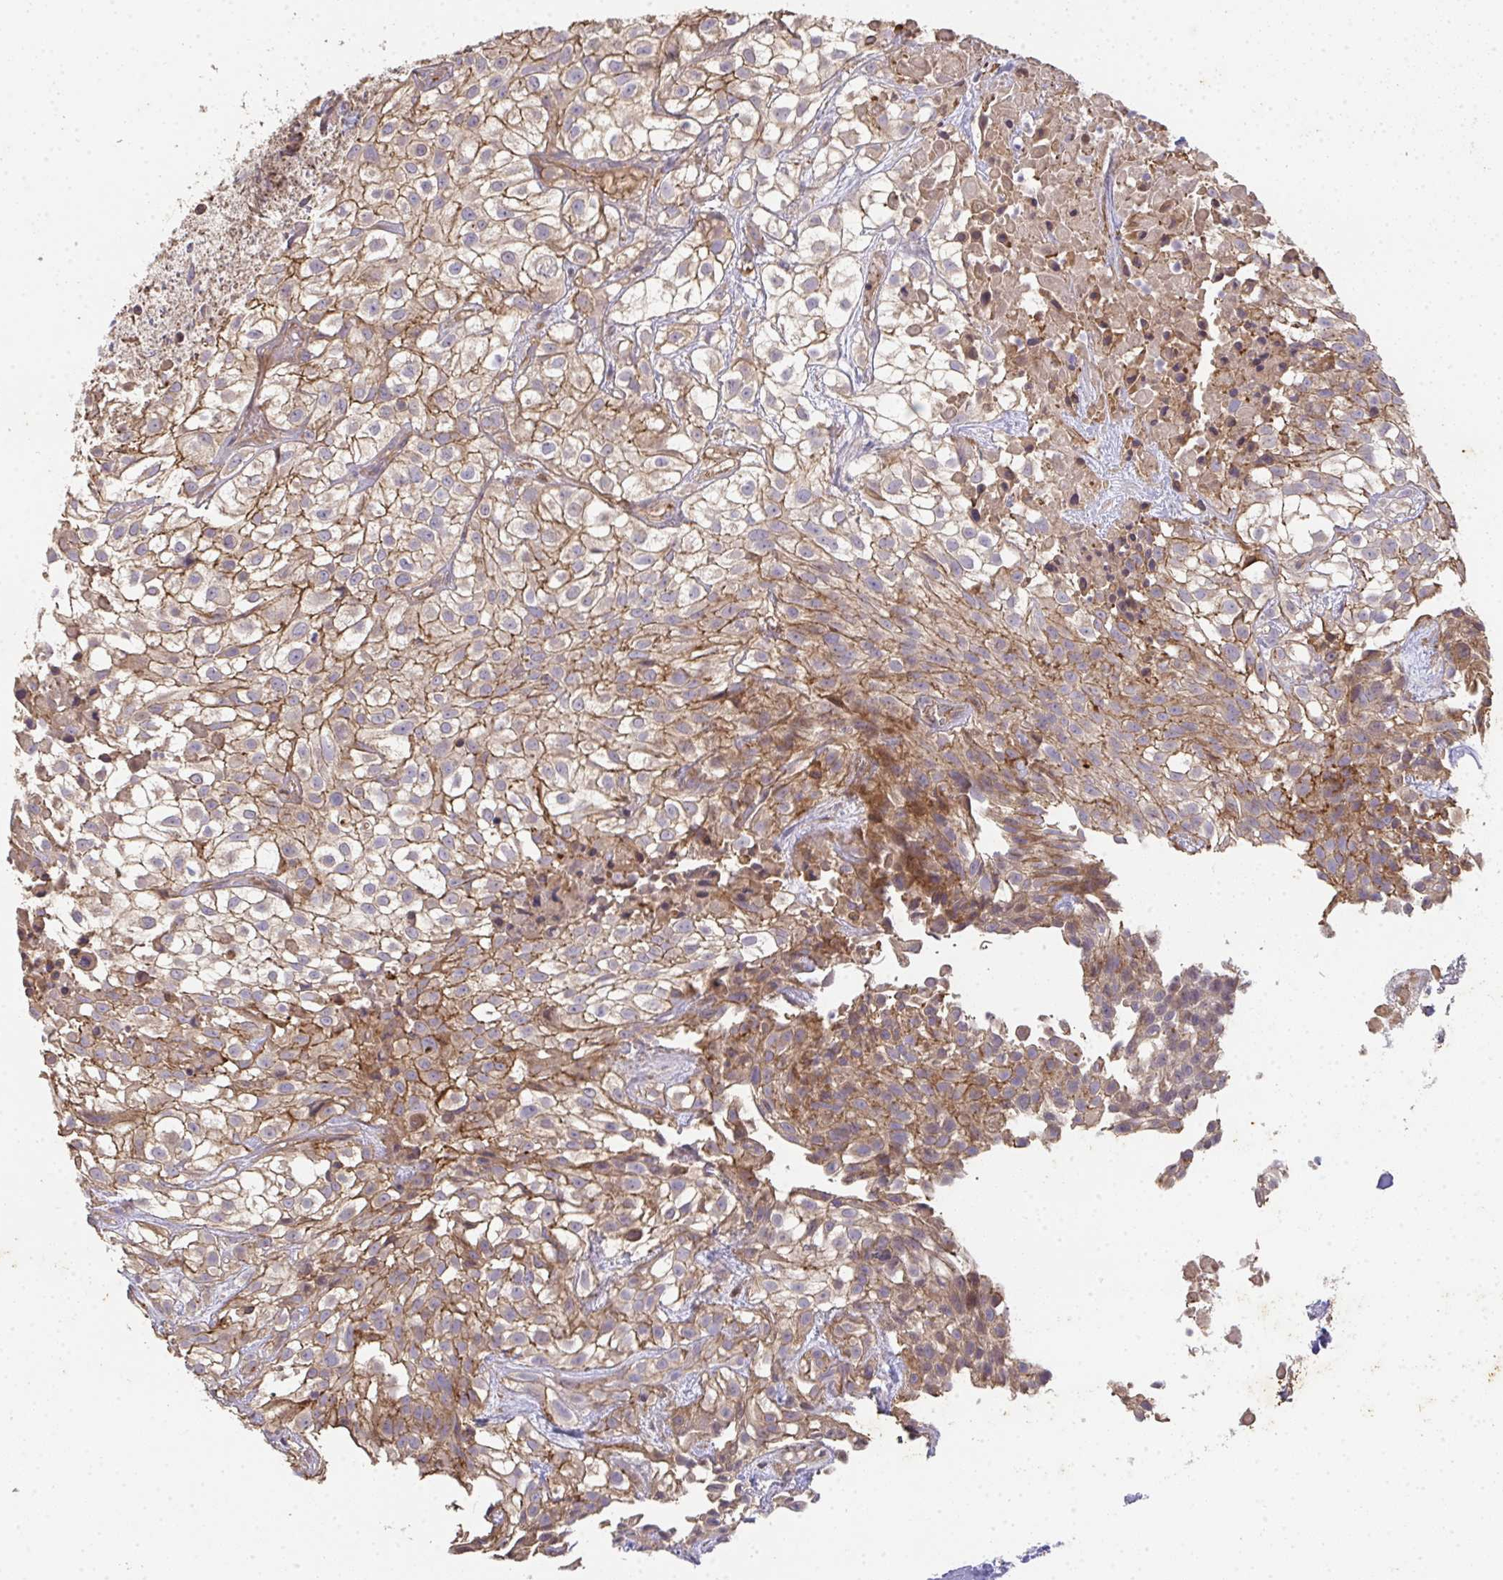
{"staining": {"intensity": "moderate", "quantity": ">75%", "location": "cytoplasmic/membranous"}, "tissue": "urothelial cancer", "cell_type": "Tumor cells", "image_type": "cancer", "snomed": [{"axis": "morphology", "description": "Urothelial carcinoma, High grade"}, {"axis": "topography", "description": "Urinary bladder"}], "caption": "High-magnification brightfield microscopy of urothelial cancer stained with DAB (3,3'-diaminobenzidine) (brown) and counterstained with hematoxylin (blue). tumor cells exhibit moderate cytoplasmic/membranous expression is seen in about>75% of cells.", "gene": "TNMD", "patient": {"sex": "male", "age": 56}}